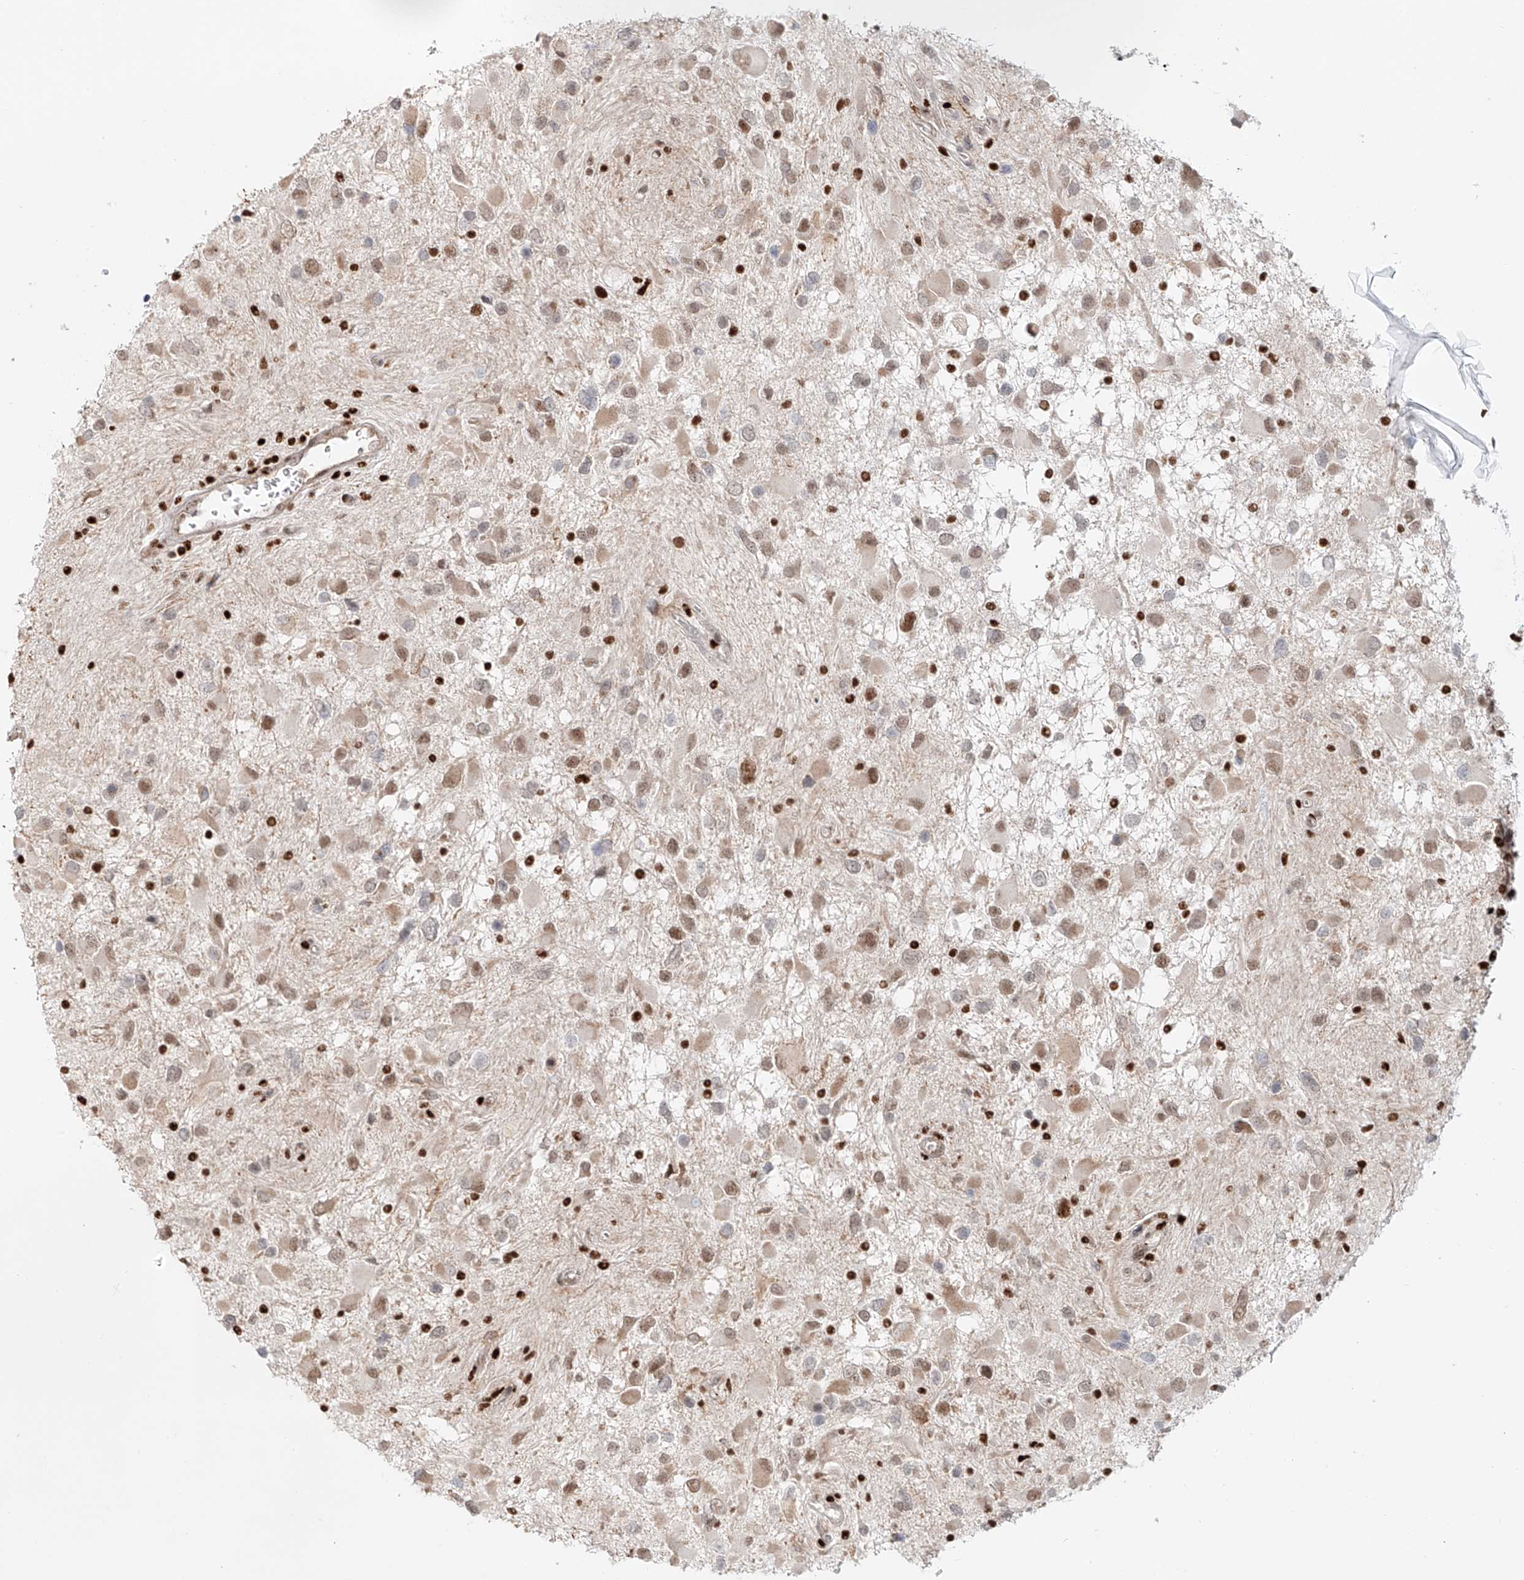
{"staining": {"intensity": "weak", "quantity": "25%-75%", "location": "cytoplasmic/membranous,nuclear"}, "tissue": "glioma", "cell_type": "Tumor cells", "image_type": "cancer", "snomed": [{"axis": "morphology", "description": "Glioma, malignant, High grade"}, {"axis": "topography", "description": "Brain"}], "caption": "Glioma stained with a brown dye shows weak cytoplasmic/membranous and nuclear positive staining in about 25%-75% of tumor cells.", "gene": "DZIP1L", "patient": {"sex": "male", "age": 53}}